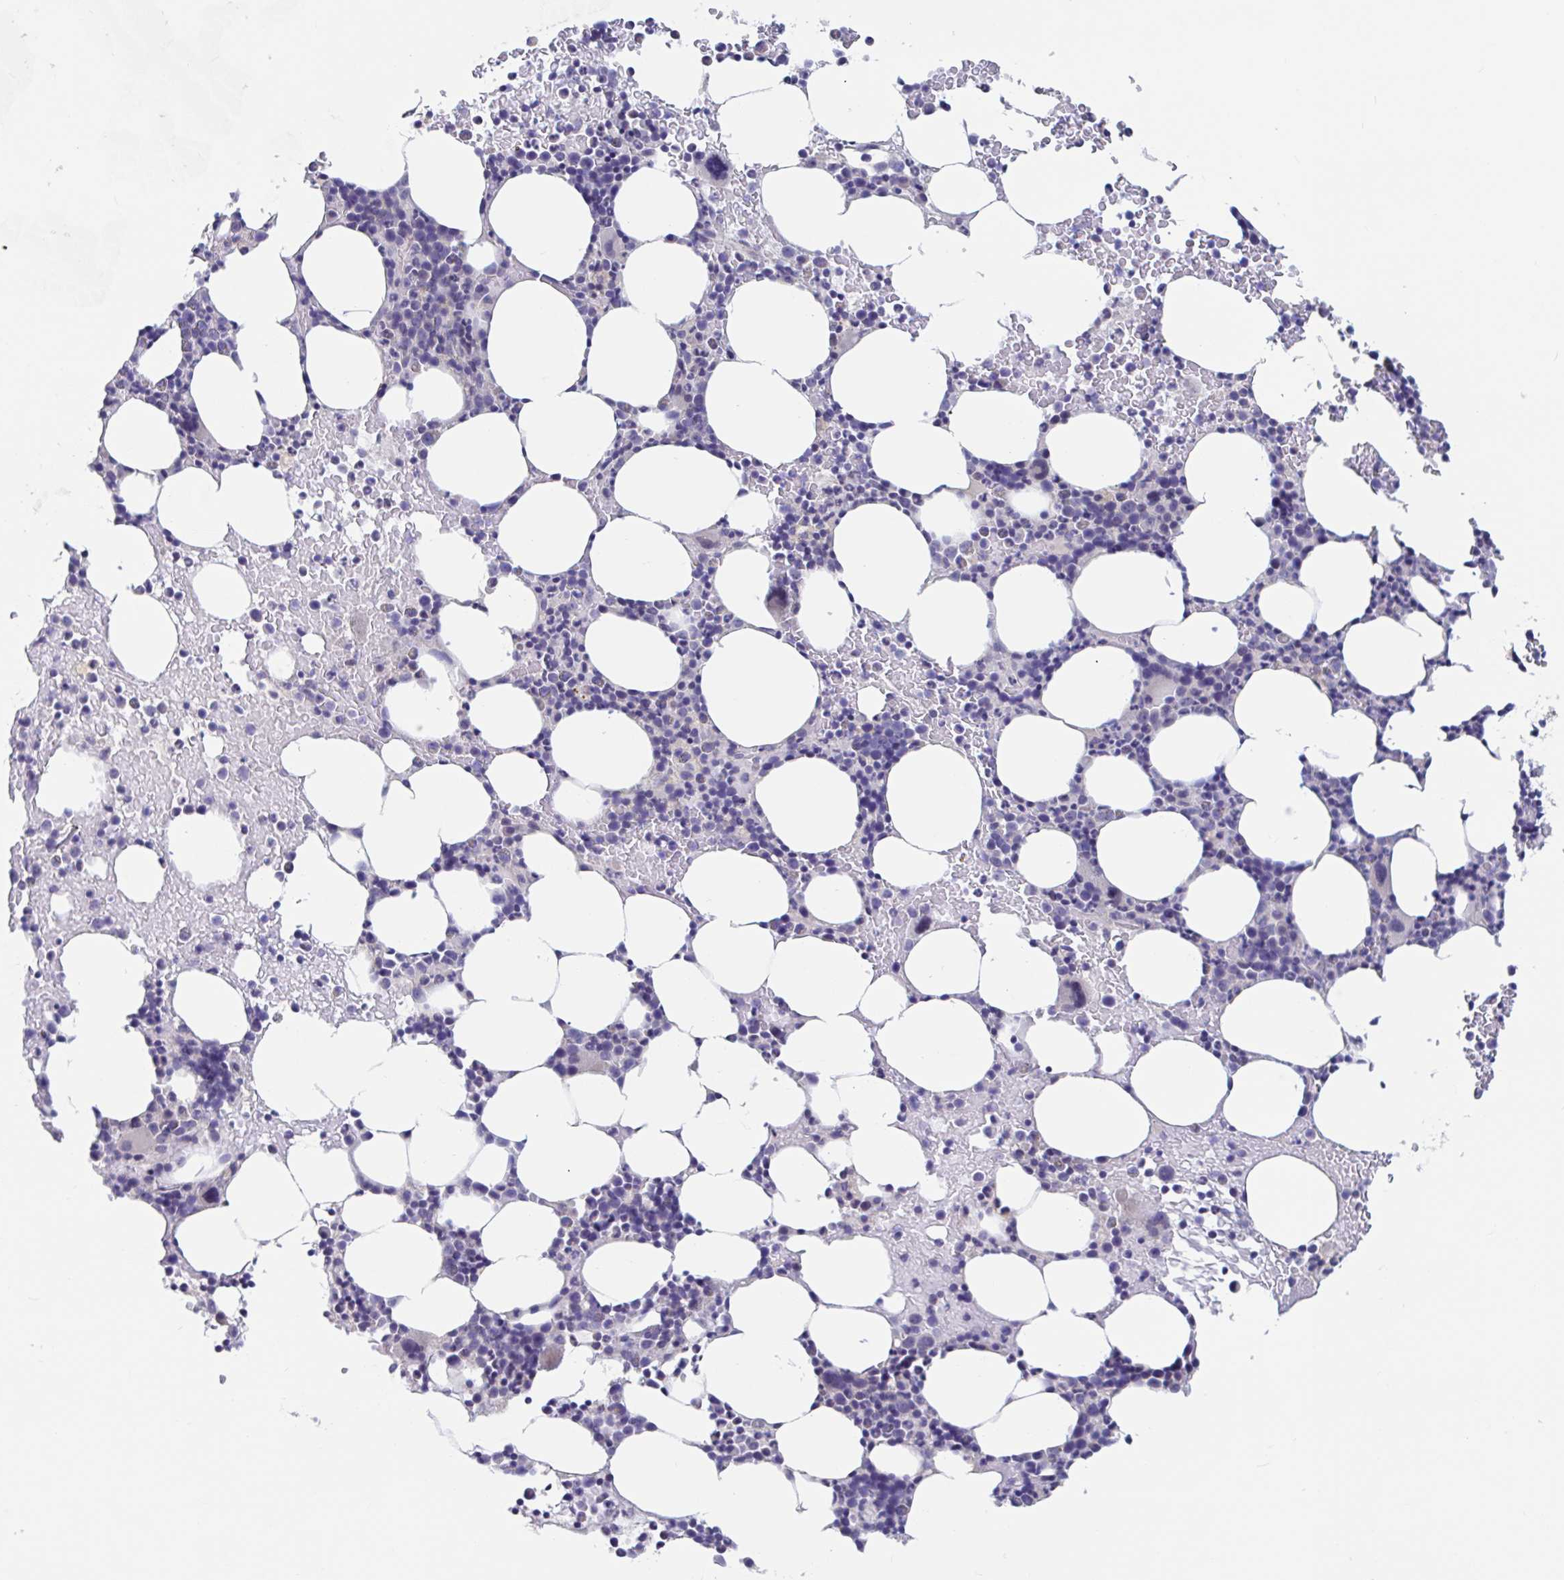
{"staining": {"intensity": "negative", "quantity": "none", "location": "none"}, "tissue": "bone marrow", "cell_type": "Hematopoietic cells", "image_type": "normal", "snomed": [{"axis": "morphology", "description": "Normal tissue, NOS"}, {"axis": "topography", "description": "Bone marrow"}], "caption": "The histopathology image shows no staining of hematopoietic cells in benign bone marrow. (DAB immunohistochemistry (IHC) visualized using brightfield microscopy, high magnification).", "gene": "UNKL", "patient": {"sex": "female", "age": 62}}